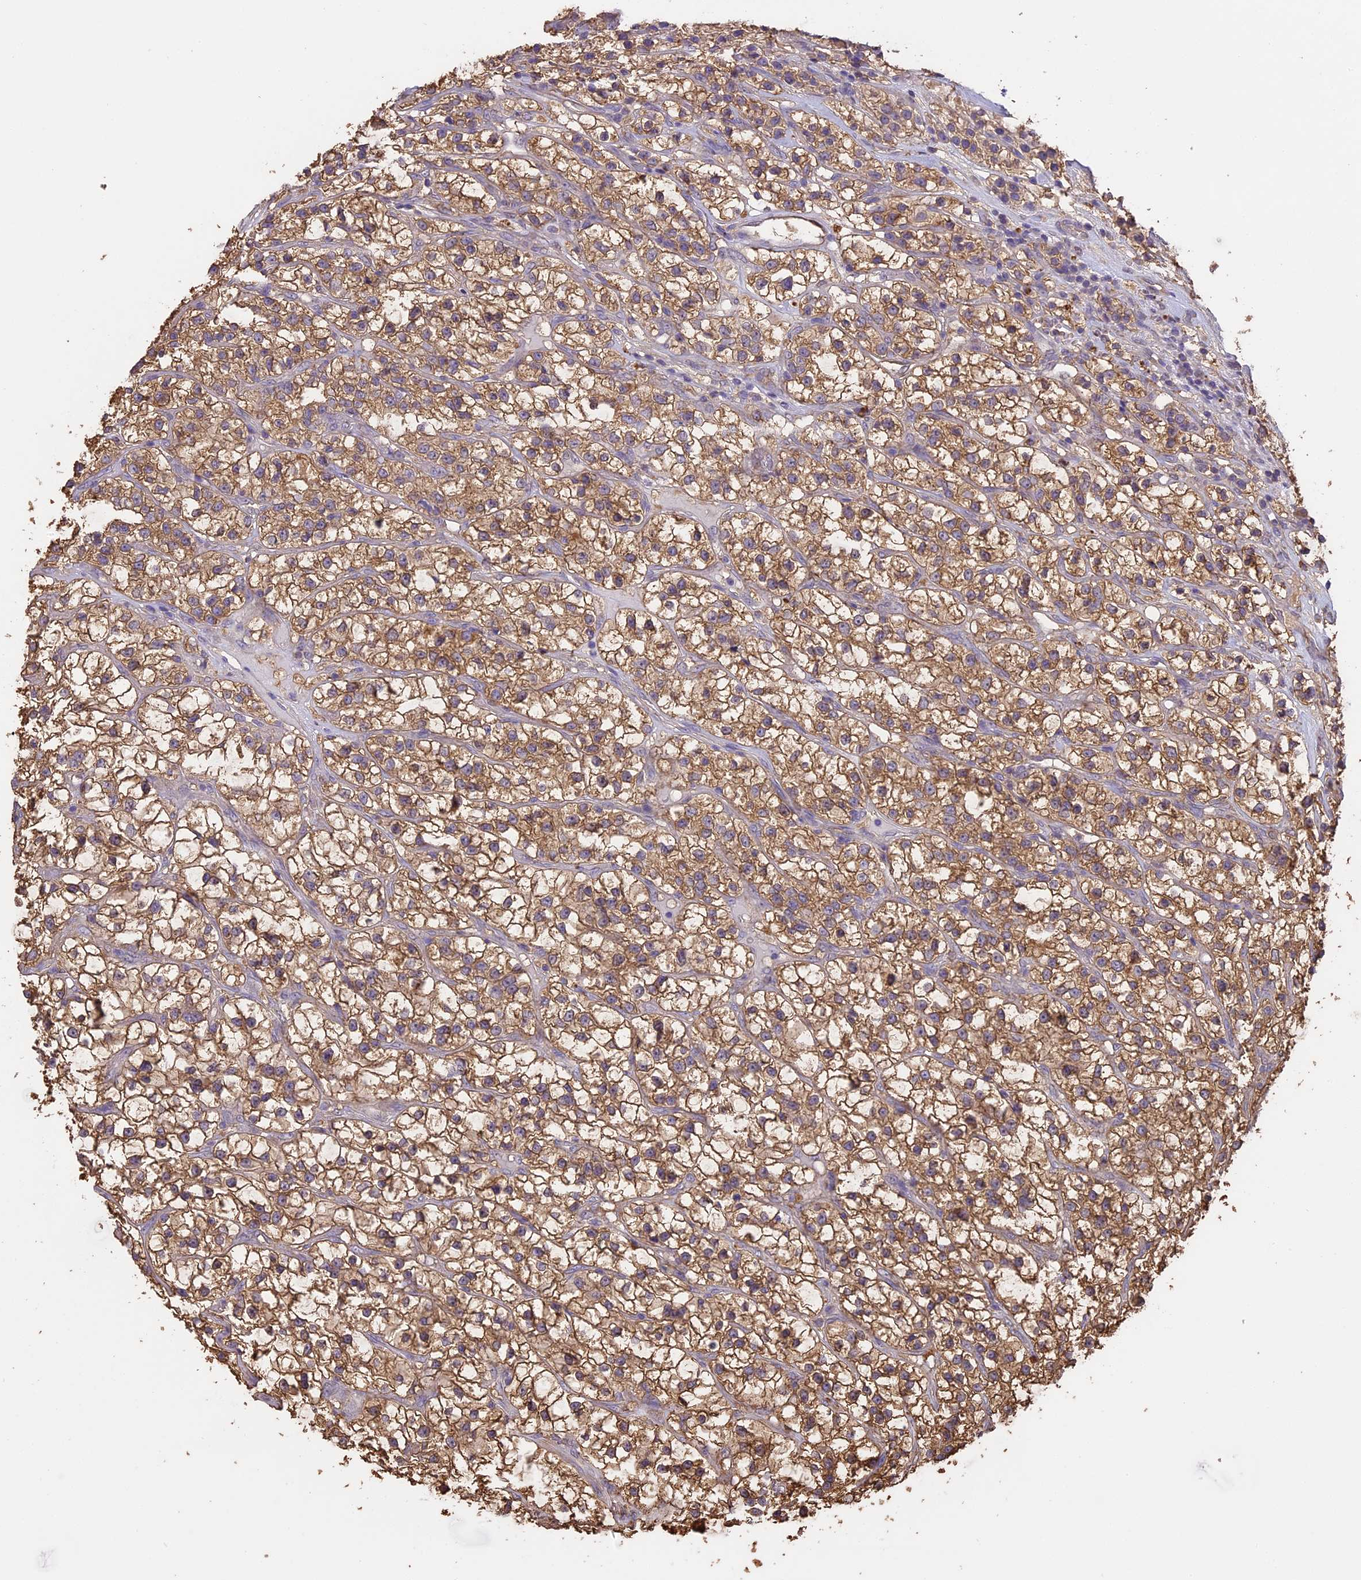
{"staining": {"intensity": "moderate", "quantity": ">75%", "location": "cytoplasmic/membranous"}, "tissue": "renal cancer", "cell_type": "Tumor cells", "image_type": "cancer", "snomed": [{"axis": "morphology", "description": "Adenocarcinoma, NOS"}, {"axis": "topography", "description": "Kidney"}], "caption": "A high-resolution histopathology image shows IHC staining of renal cancer (adenocarcinoma), which reveals moderate cytoplasmic/membranous expression in about >75% of tumor cells.", "gene": "ARHGAP19", "patient": {"sex": "female", "age": 57}}